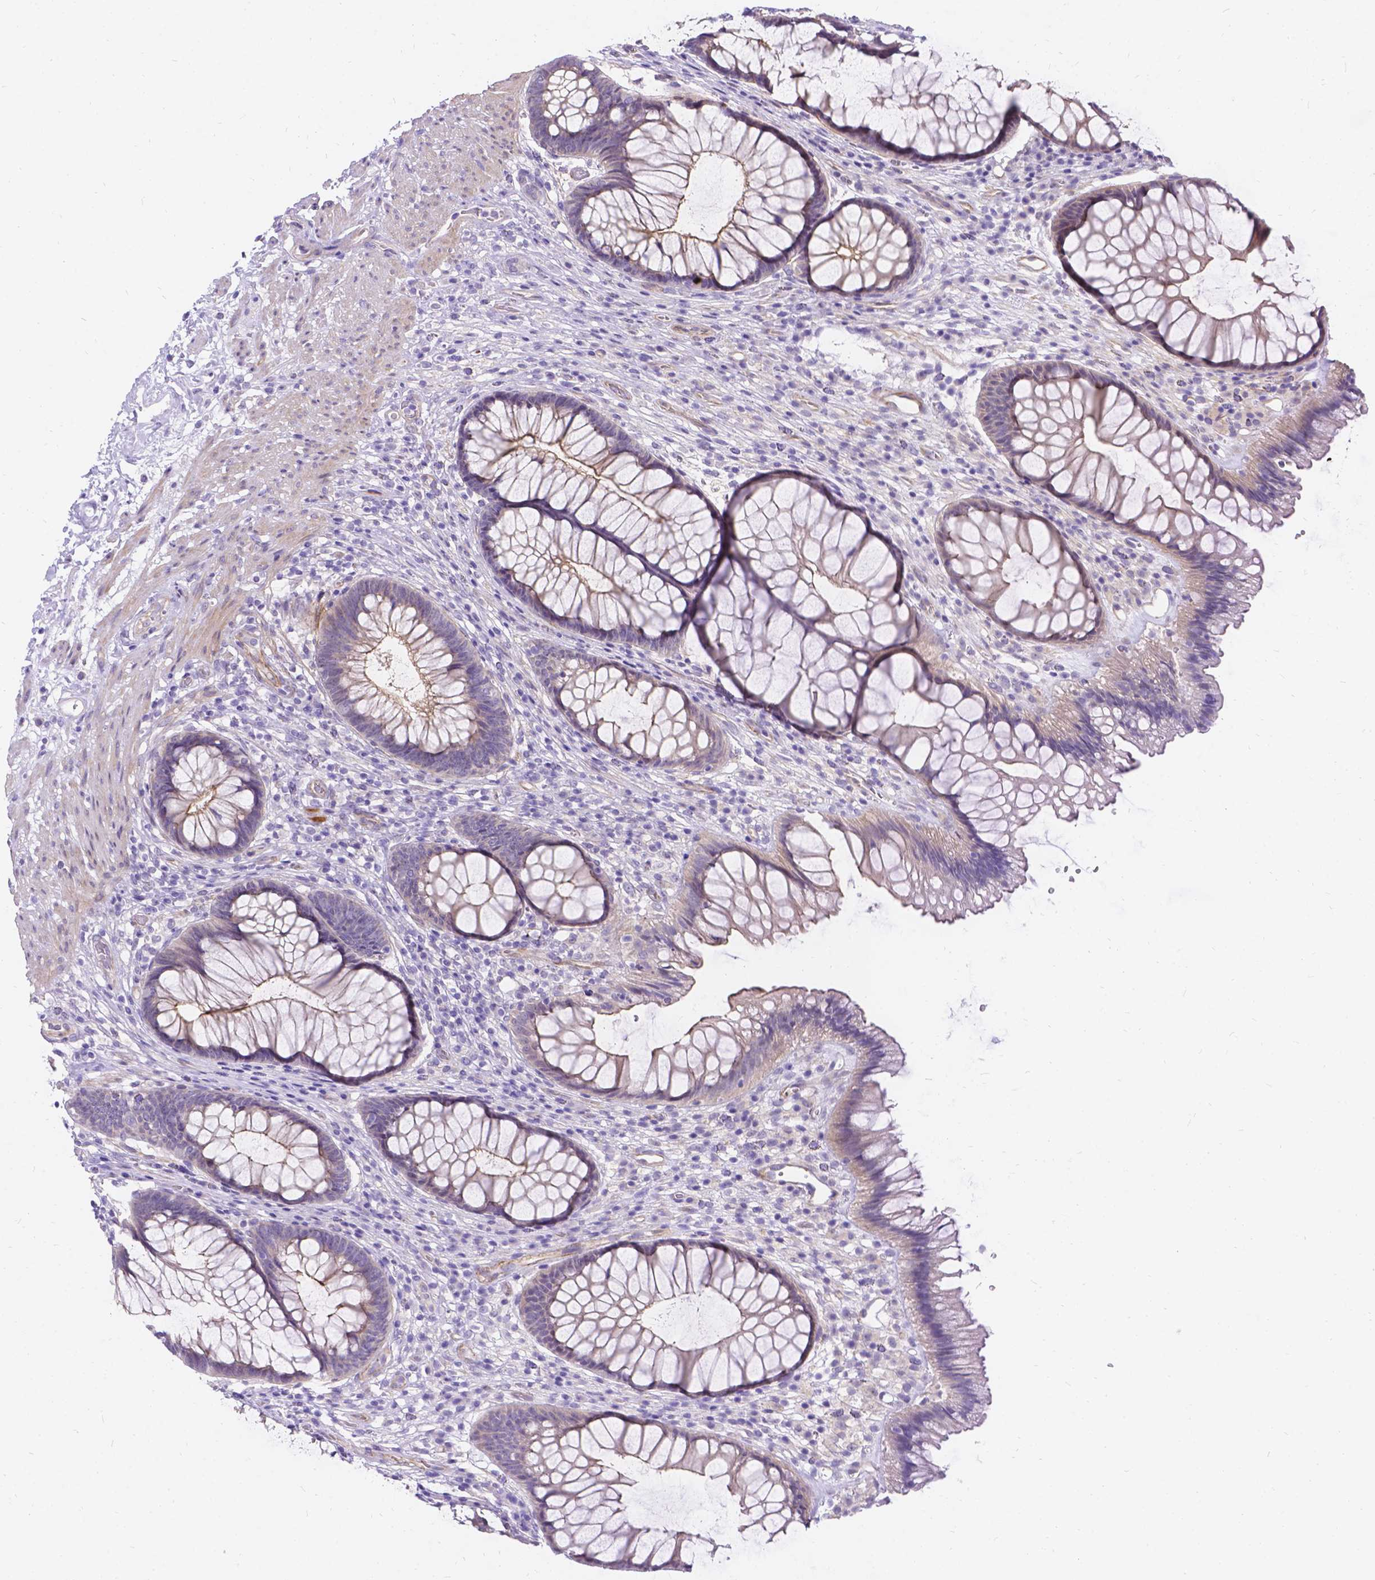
{"staining": {"intensity": "weak", "quantity": "<25%", "location": "cytoplasmic/membranous"}, "tissue": "rectum", "cell_type": "Glandular cells", "image_type": "normal", "snomed": [{"axis": "morphology", "description": "Normal tissue, NOS"}, {"axis": "topography", "description": "Smooth muscle"}, {"axis": "topography", "description": "Rectum"}], "caption": "High magnification brightfield microscopy of unremarkable rectum stained with DAB (brown) and counterstained with hematoxylin (blue): glandular cells show no significant staining.", "gene": "PALS1", "patient": {"sex": "male", "age": 53}}